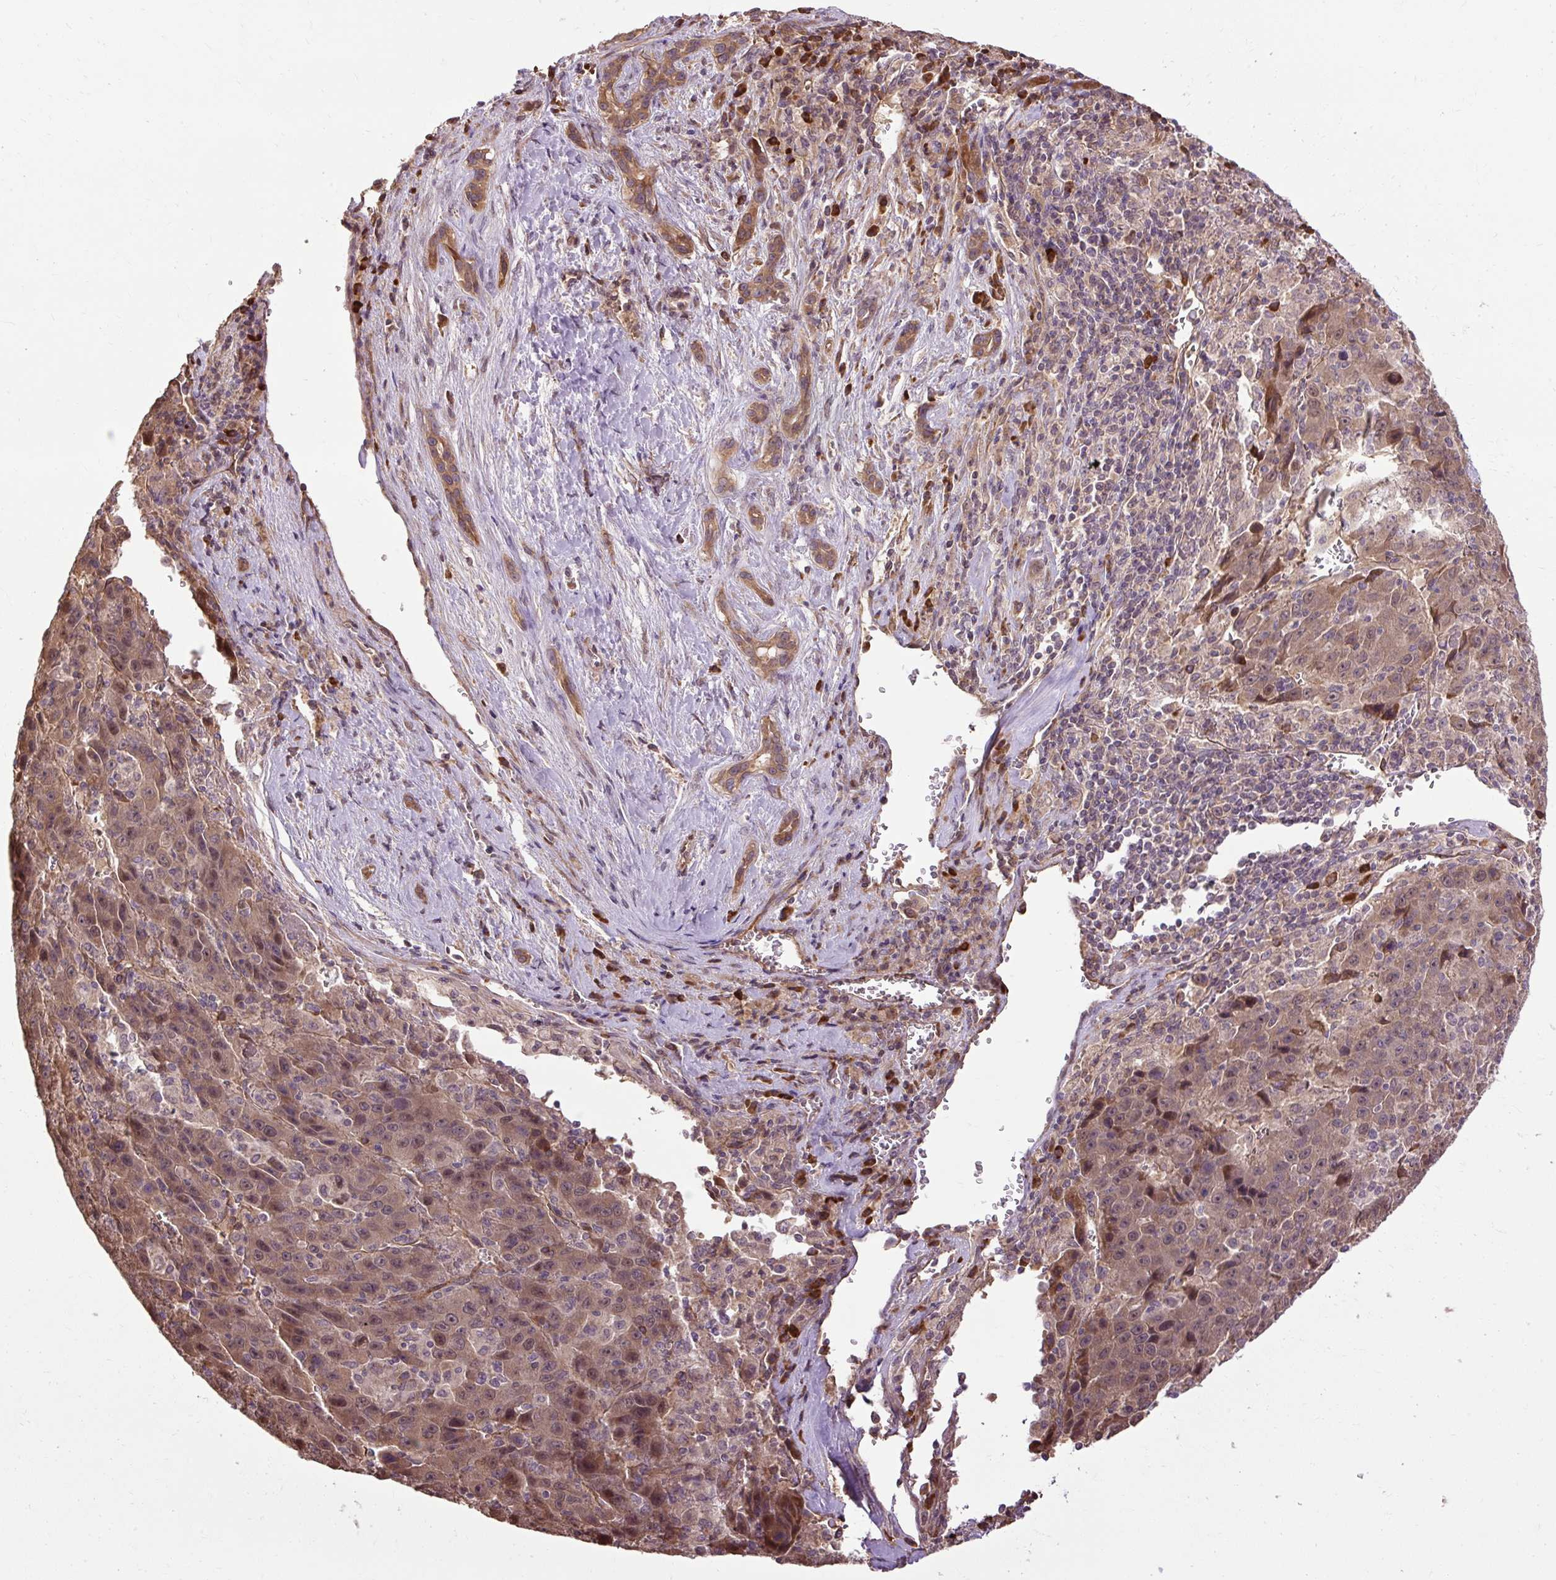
{"staining": {"intensity": "moderate", "quantity": ">75%", "location": "cytoplasmic/membranous"}, "tissue": "liver cancer", "cell_type": "Tumor cells", "image_type": "cancer", "snomed": [{"axis": "morphology", "description": "Carcinoma, Hepatocellular, NOS"}, {"axis": "topography", "description": "Liver"}], "caption": "The histopathology image shows staining of liver hepatocellular carcinoma, revealing moderate cytoplasmic/membranous protein expression (brown color) within tumor cells. (Stains: DAB (3,3'-diaminobenzidine) in brown, nuclei in blue, Microscopy: brightfield microscopy at high magnification).", "gene": "FLRT1", "patient": {"sex": "female", "age": 53}}